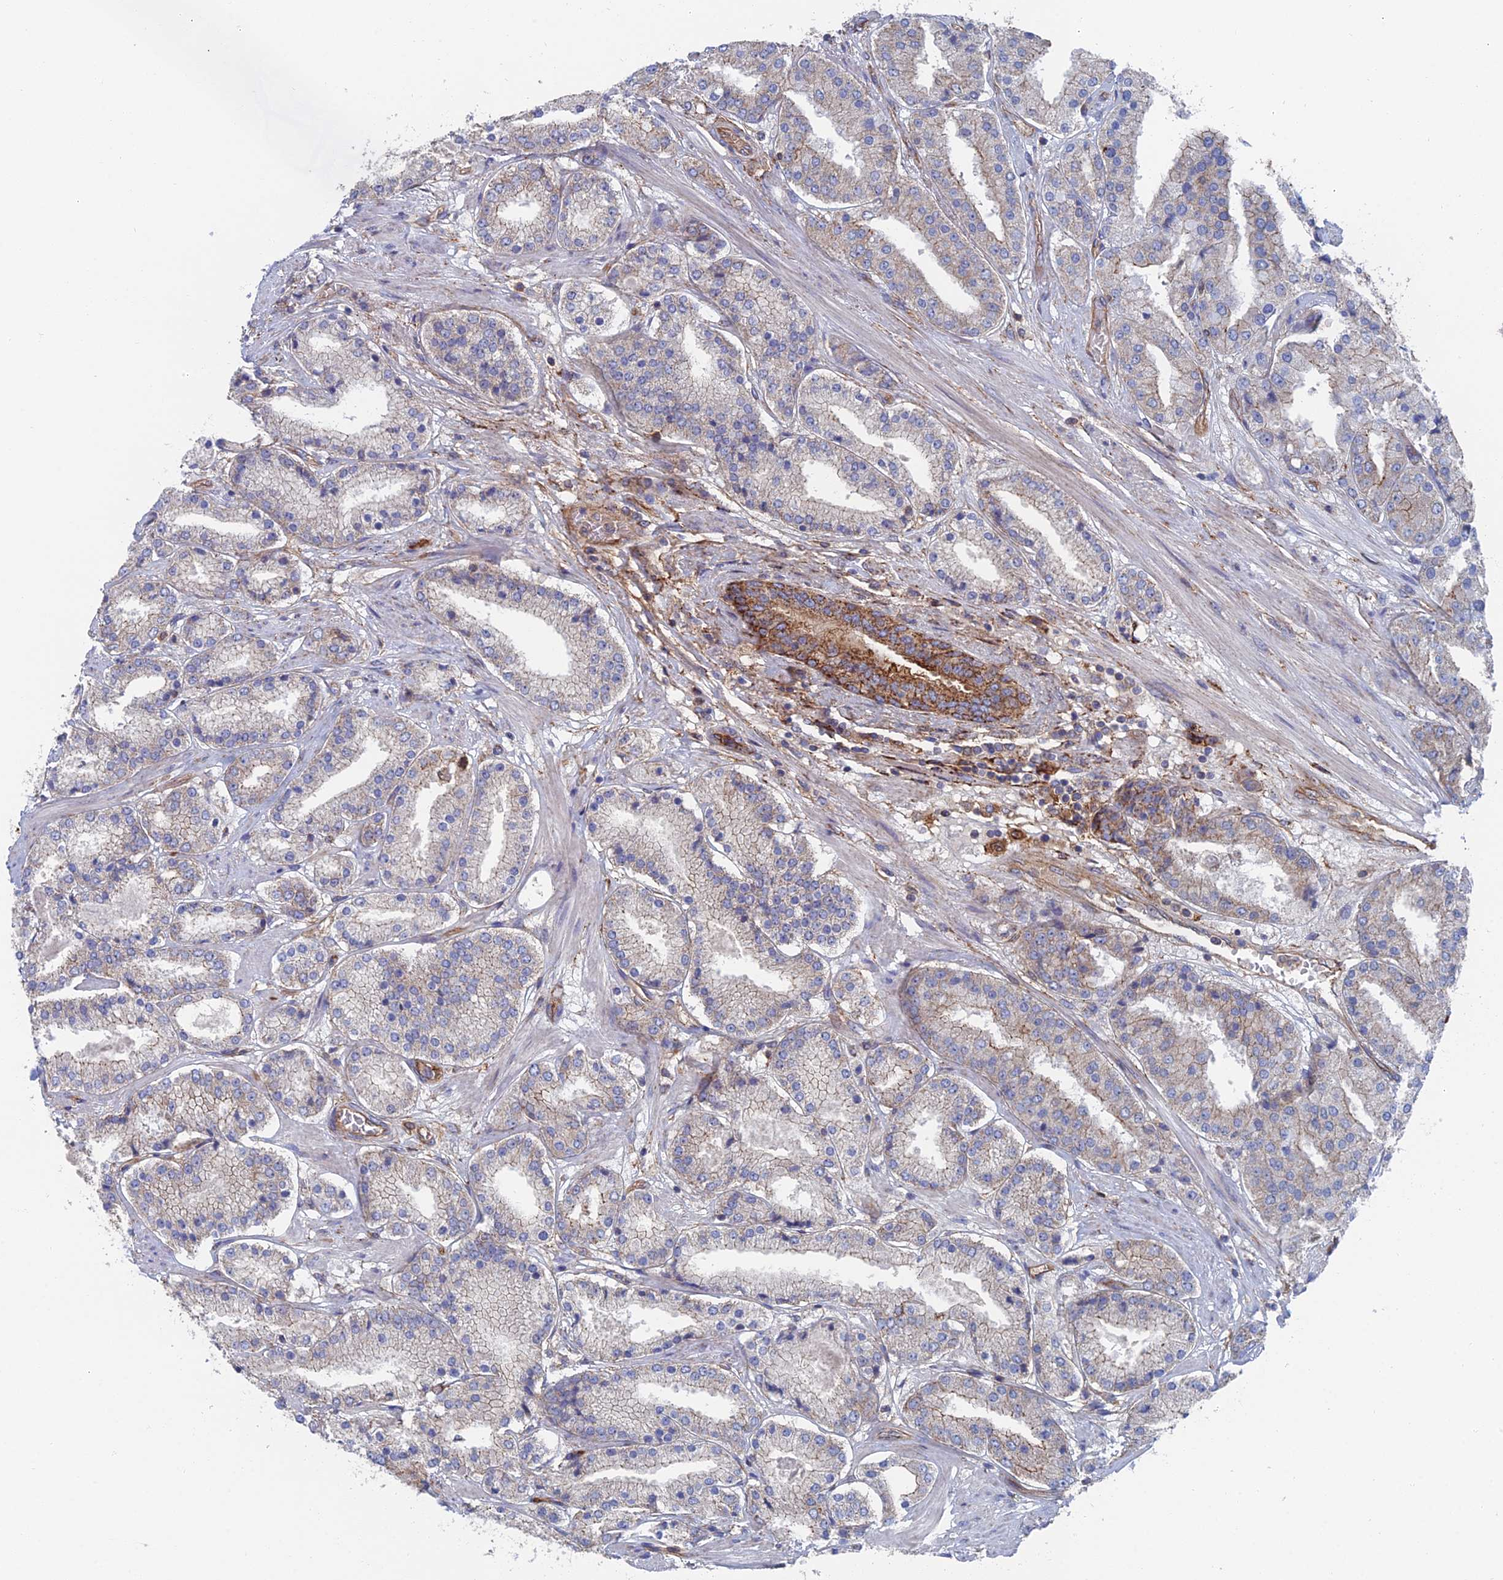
{"staining": {"intensity": "moderate", "quantity": "<25%", "location": "cytoplasmic/membranous"}, "tissue": "prostate cancer", "cell_type": "Tumor cells", "image_type": "cancer", "snomed": [{"axis": "morphology", "description": "Adenocarcinoma, High grade"}, {"axis": "topography", "description": "Prostate"}], "caption": "Prostate cancer stained with DAB immunohistochemistry shows low levels of moderate cytoplasmic/membranous expression in about <25% of tumor cells.", "gene": "SNX11", "patient": {"sex": "male", "age": 63}}